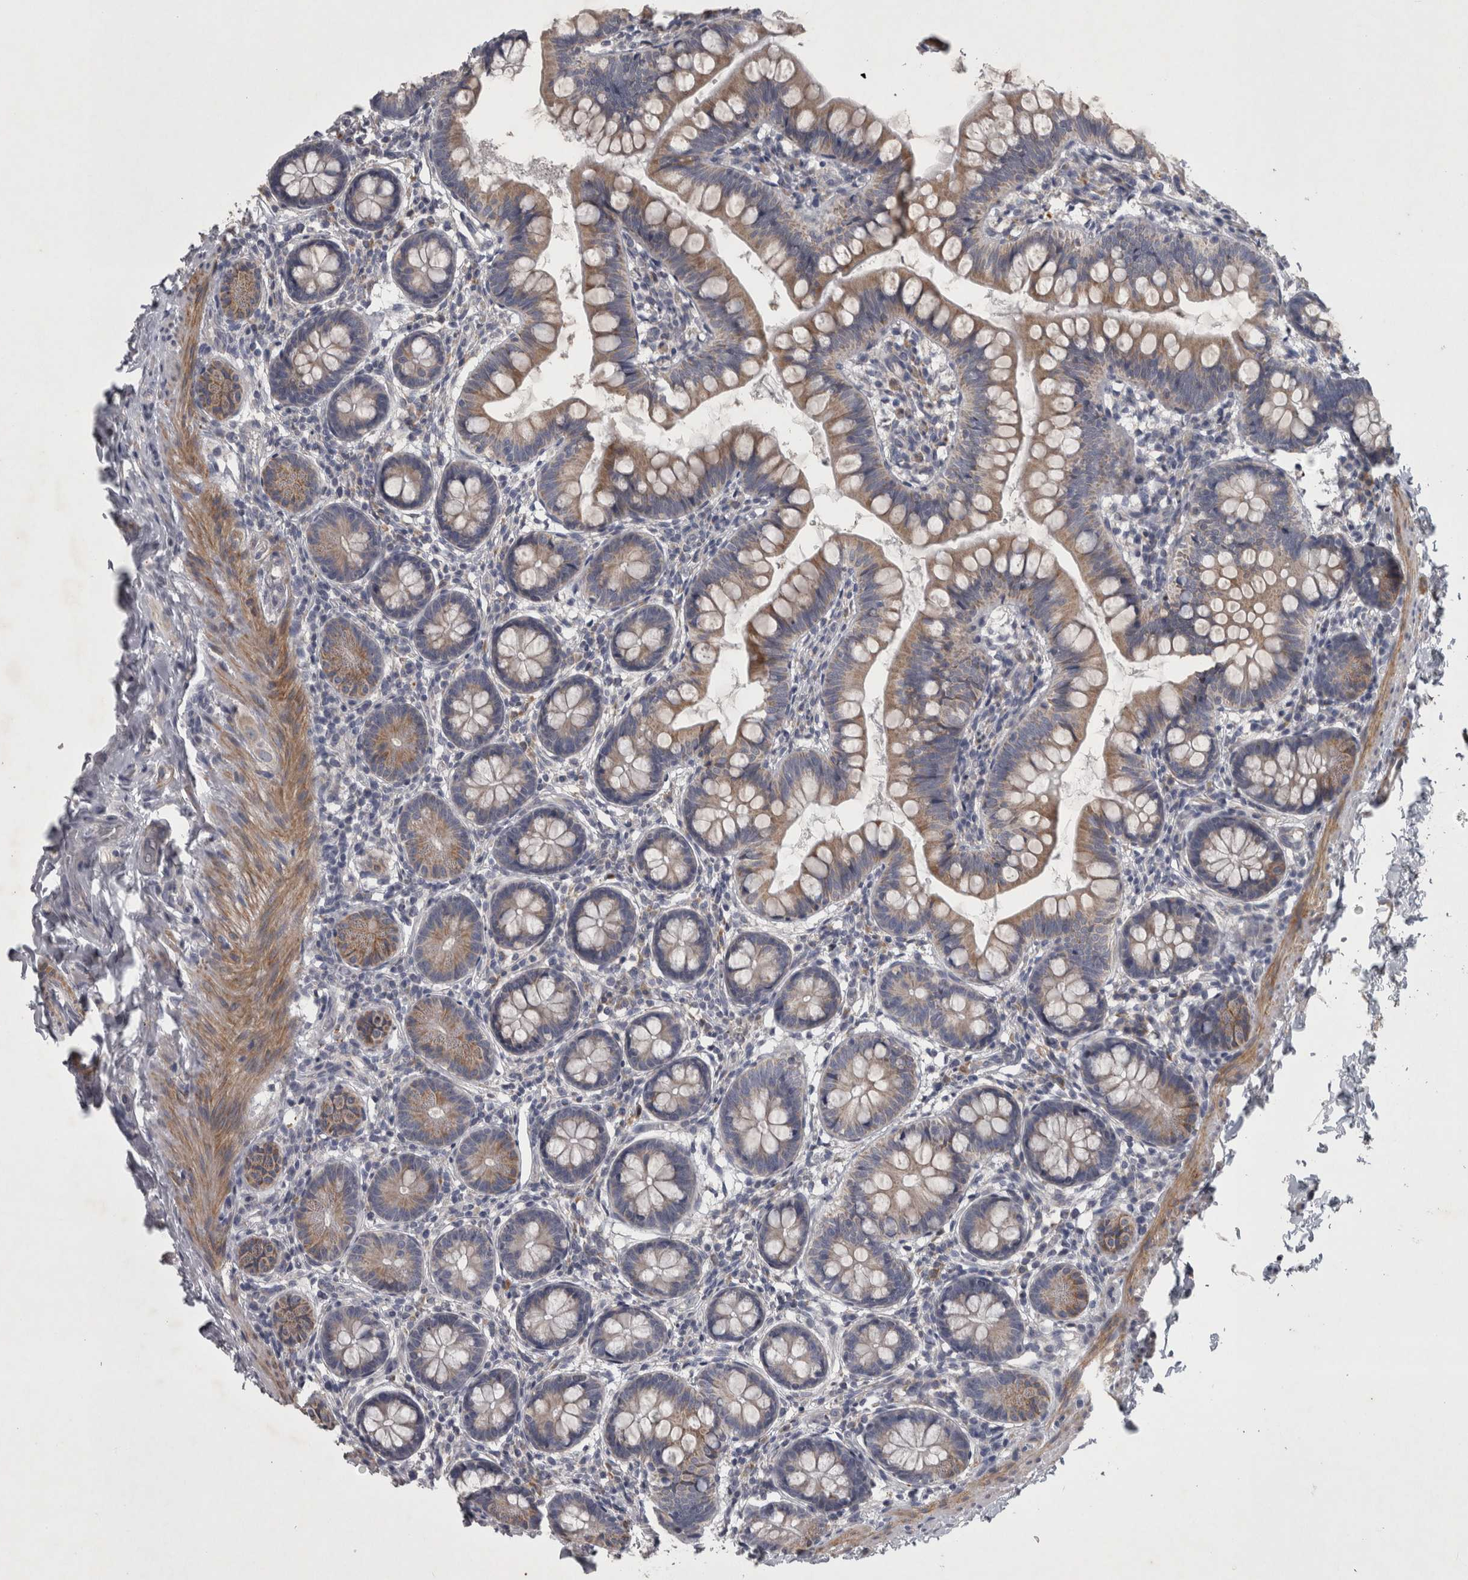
{"staining": {"intensity": "weak", "quantity": ">75%", "location": "cytoplasmic/membranous"}, "tissue": "small intestine", "cell_type": "Glandular cells", "image_type": "normal", "snomed": [{"axis": "morphology", "description": "Normal tissue, NOS"}, {"axis": "topography", "description": "Small intestine"}], "caption": "The micrograph displays a brown stain indicating the presence of a protein in the cytoplasmic/membranous of glandular cells in small intestine. The protein of interest is shown in brown color, while the nuclei are stained blue.", "gene": "DBT", "patient": {"sex": "male", "age": 7}}